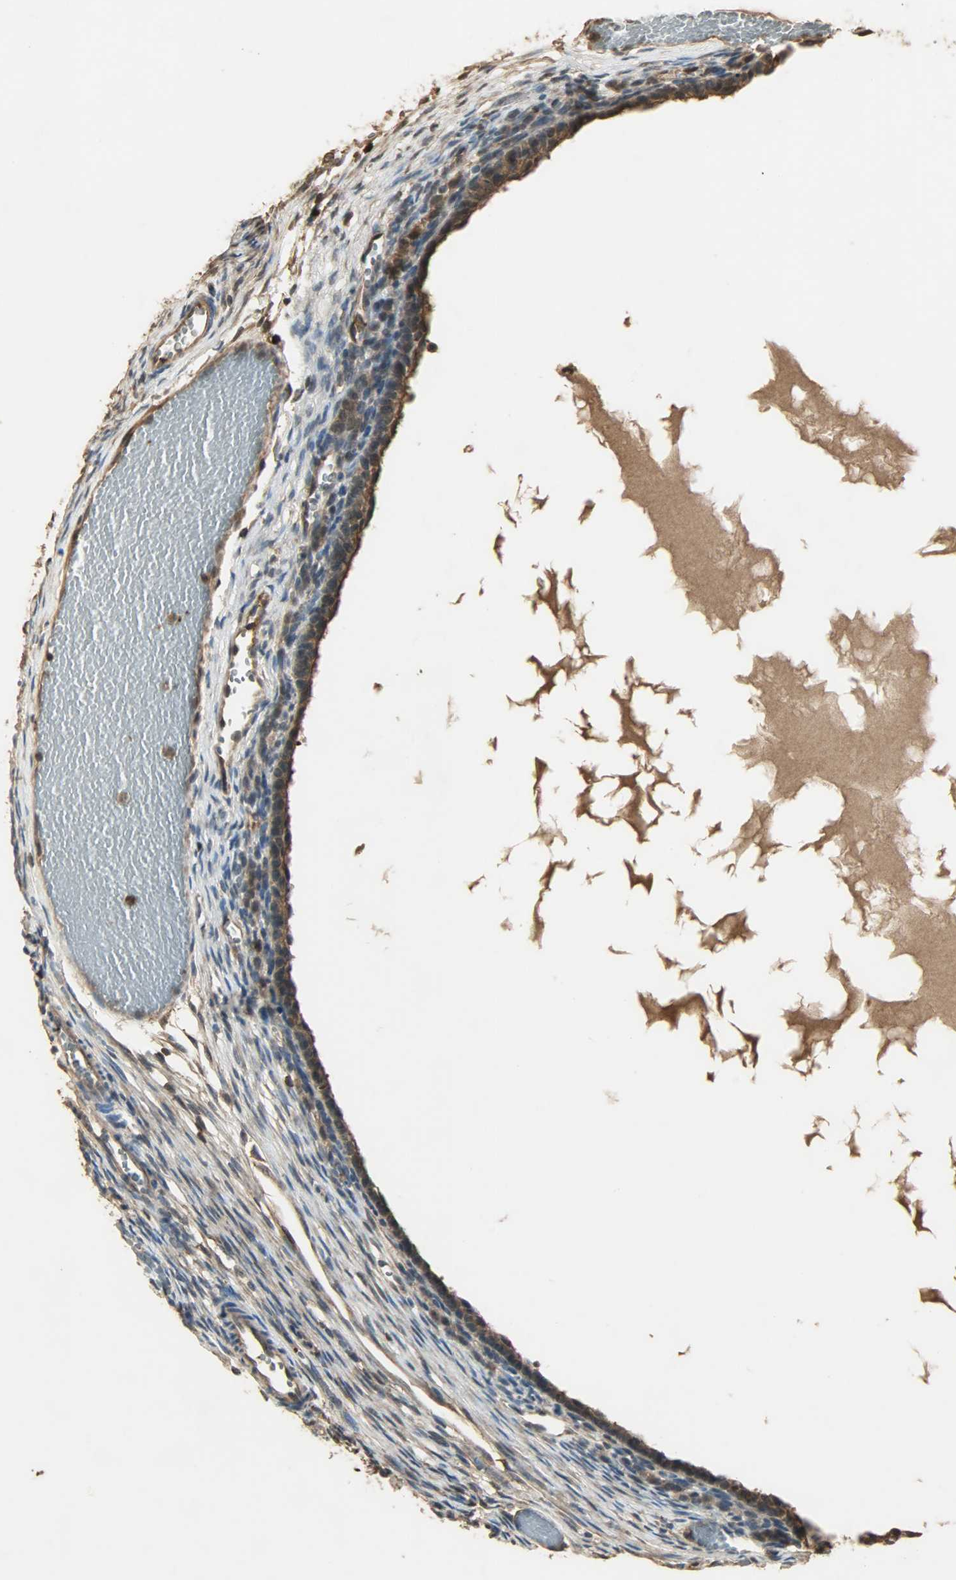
{"staining": {"intensity": "moderate", "quantity": ">75%", "location": "cytoplasmic/membranous,nuclear"}, "tissue": "ovary", "cell_type": "Ovarian stroma cells", "image_type": "normal", "snomed": [{"axis": "morphology", "description": "Normal tissue, NOS"}, {"axis": "topography", "description": "Ovary"}], "caption": "Immunohistochemical staining of unremarkable ovary shows moderate cytoplasmic/membranous,nuclear protein staining in approximately >75% of ovarian stroma cells. Using DAB (3,3'-diaminobenzidine) (brown) and hematoxylin (blue) stains, captured at high magnification using brightfield microscopy.", "gene": "YWHAZ", "patient": {"sex": "female", "age": 35}}